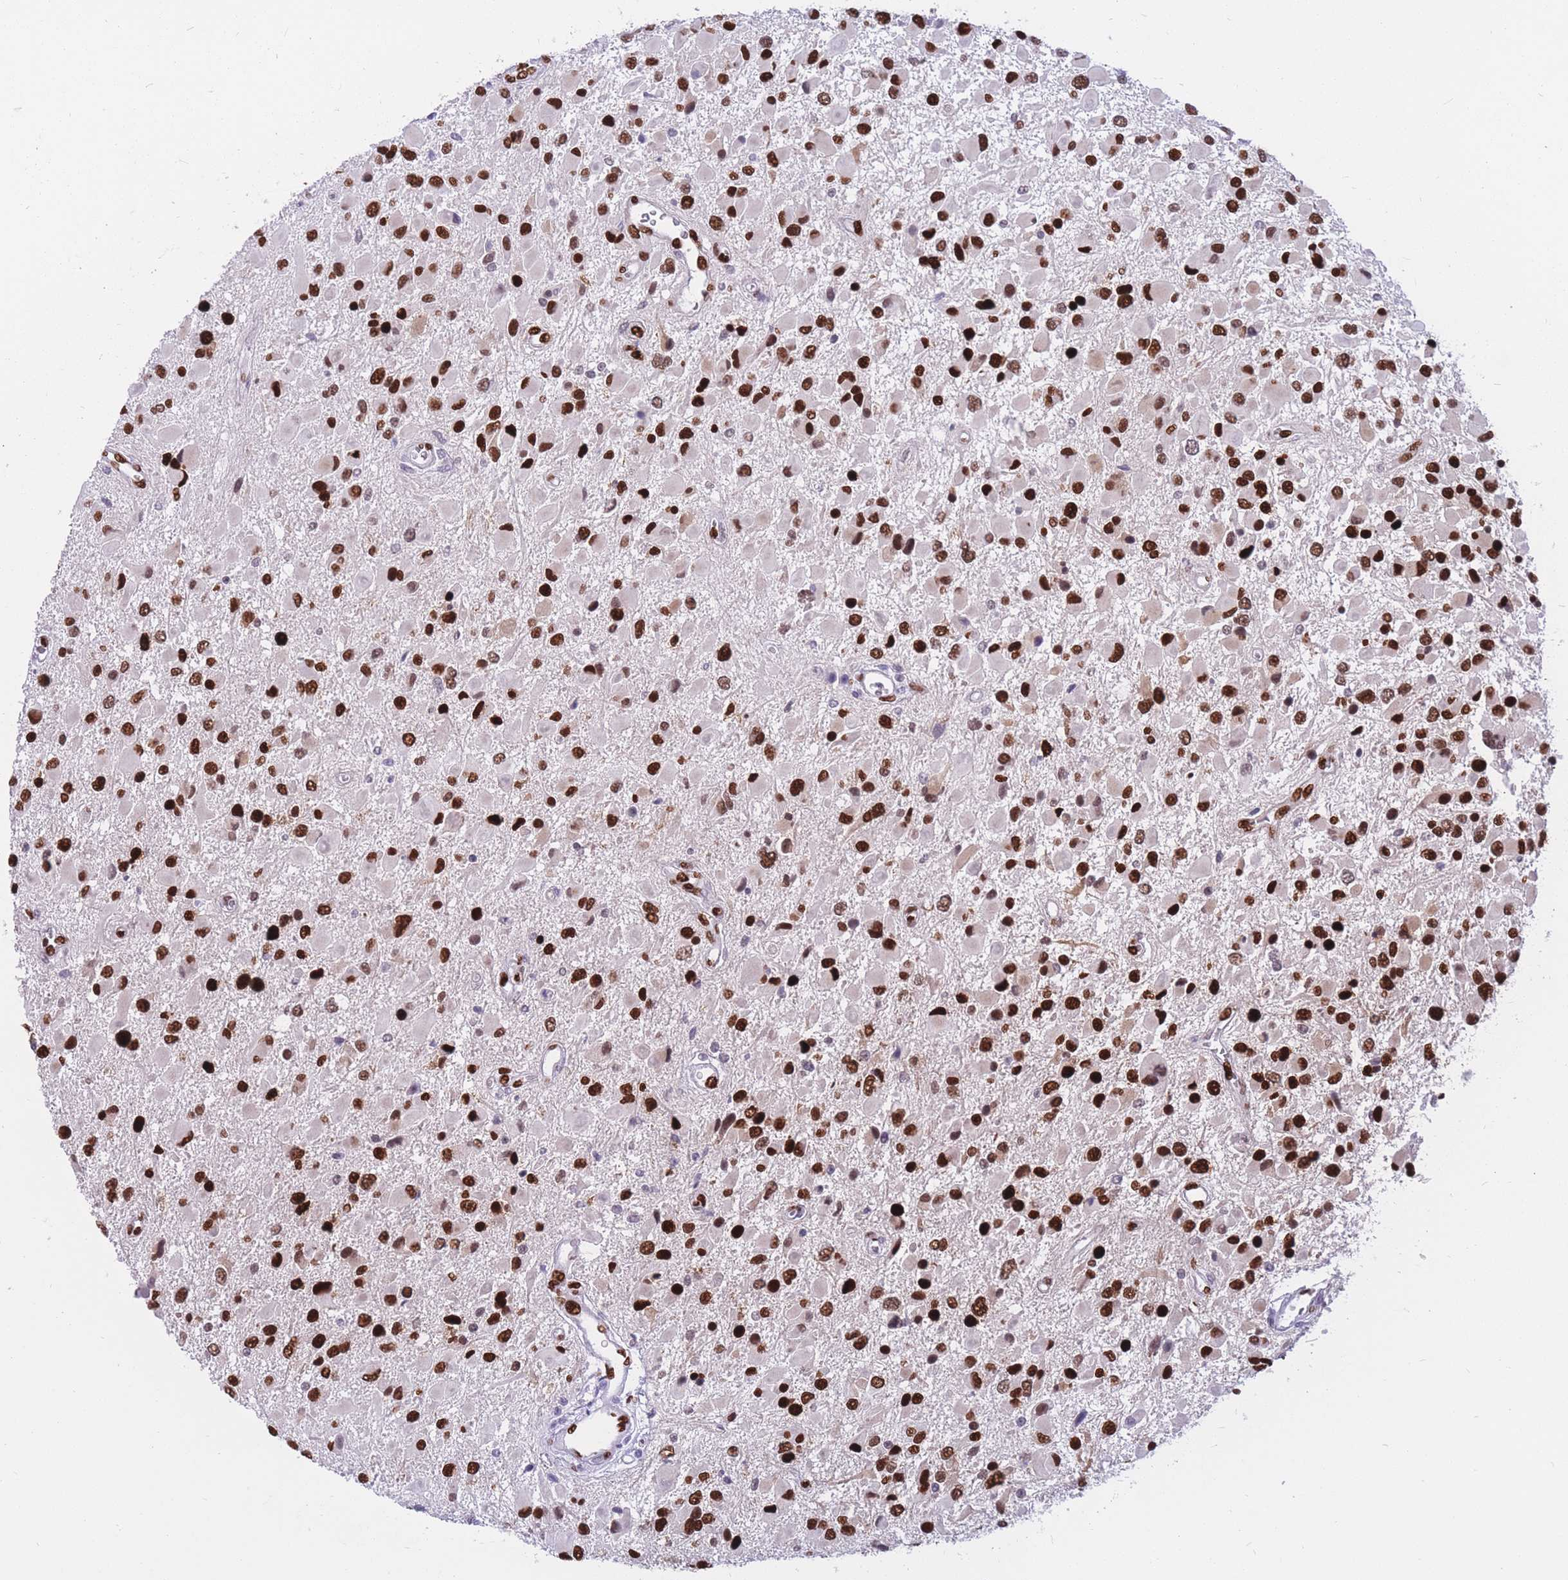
{"staining": {"intensity": "strong", "quantity": ">75%", "location": "nuclear"}, "tissue": "glioma", "cell_type": "Tumor cells", "image_type": "cancer", "snomed": [{"axis": "morphology", "description": "Glioma, malignant, High grade"}, {"axis": "topography", "description": "Brain"}], "caption": "Immunohistochemical staining of high-grade glioma (malignant) exhibits high levels of strong nuclear expression in about >75% of tumor cells.", "gene": "NASP", "patient": {"sex": "male", "age": 53}}